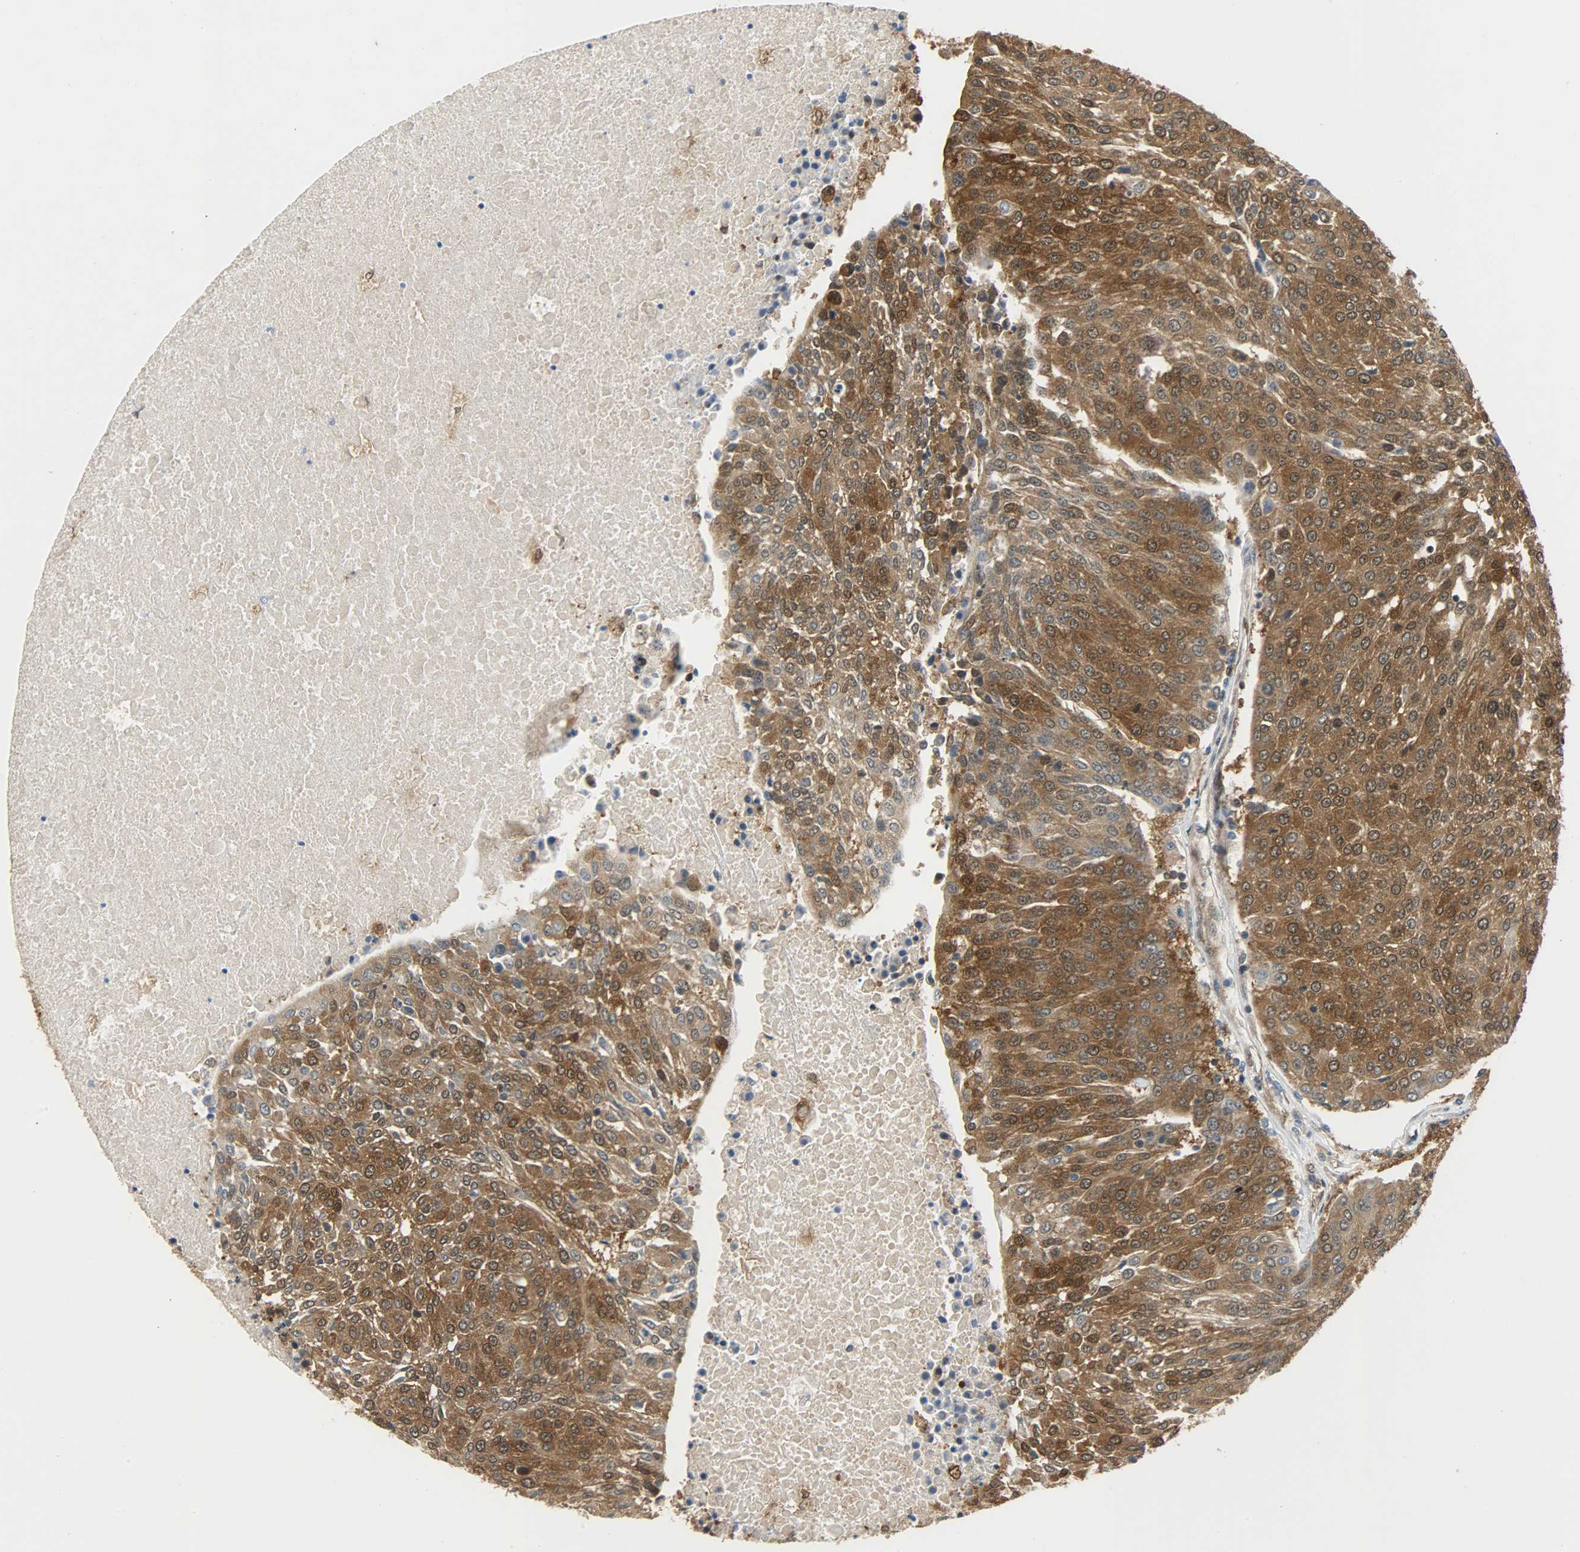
{"staining": {"intensity": "strong", "quantity": ">75%", "location": "cytoplasmic/membranous,nuclear"}, "tissue": "urothelial cancer", "cell_type": "Tumor cells", "image_type": "cancer", "snomed": [{"axis": "morphology", "description": "Urothelial carcinoma, High grade"}, {"axis": "topography", "description": "Urinary bladder"}], "caption": "Protein expression by immunohistochemistry exhibits strong cytoplasmic/membranous and nuclear positivity in about >75% of tumor cells in high-grade urothelial carcinoma.", "gene": "EIF4EBP1", "patient": {"sex": "female", "age": 85}}